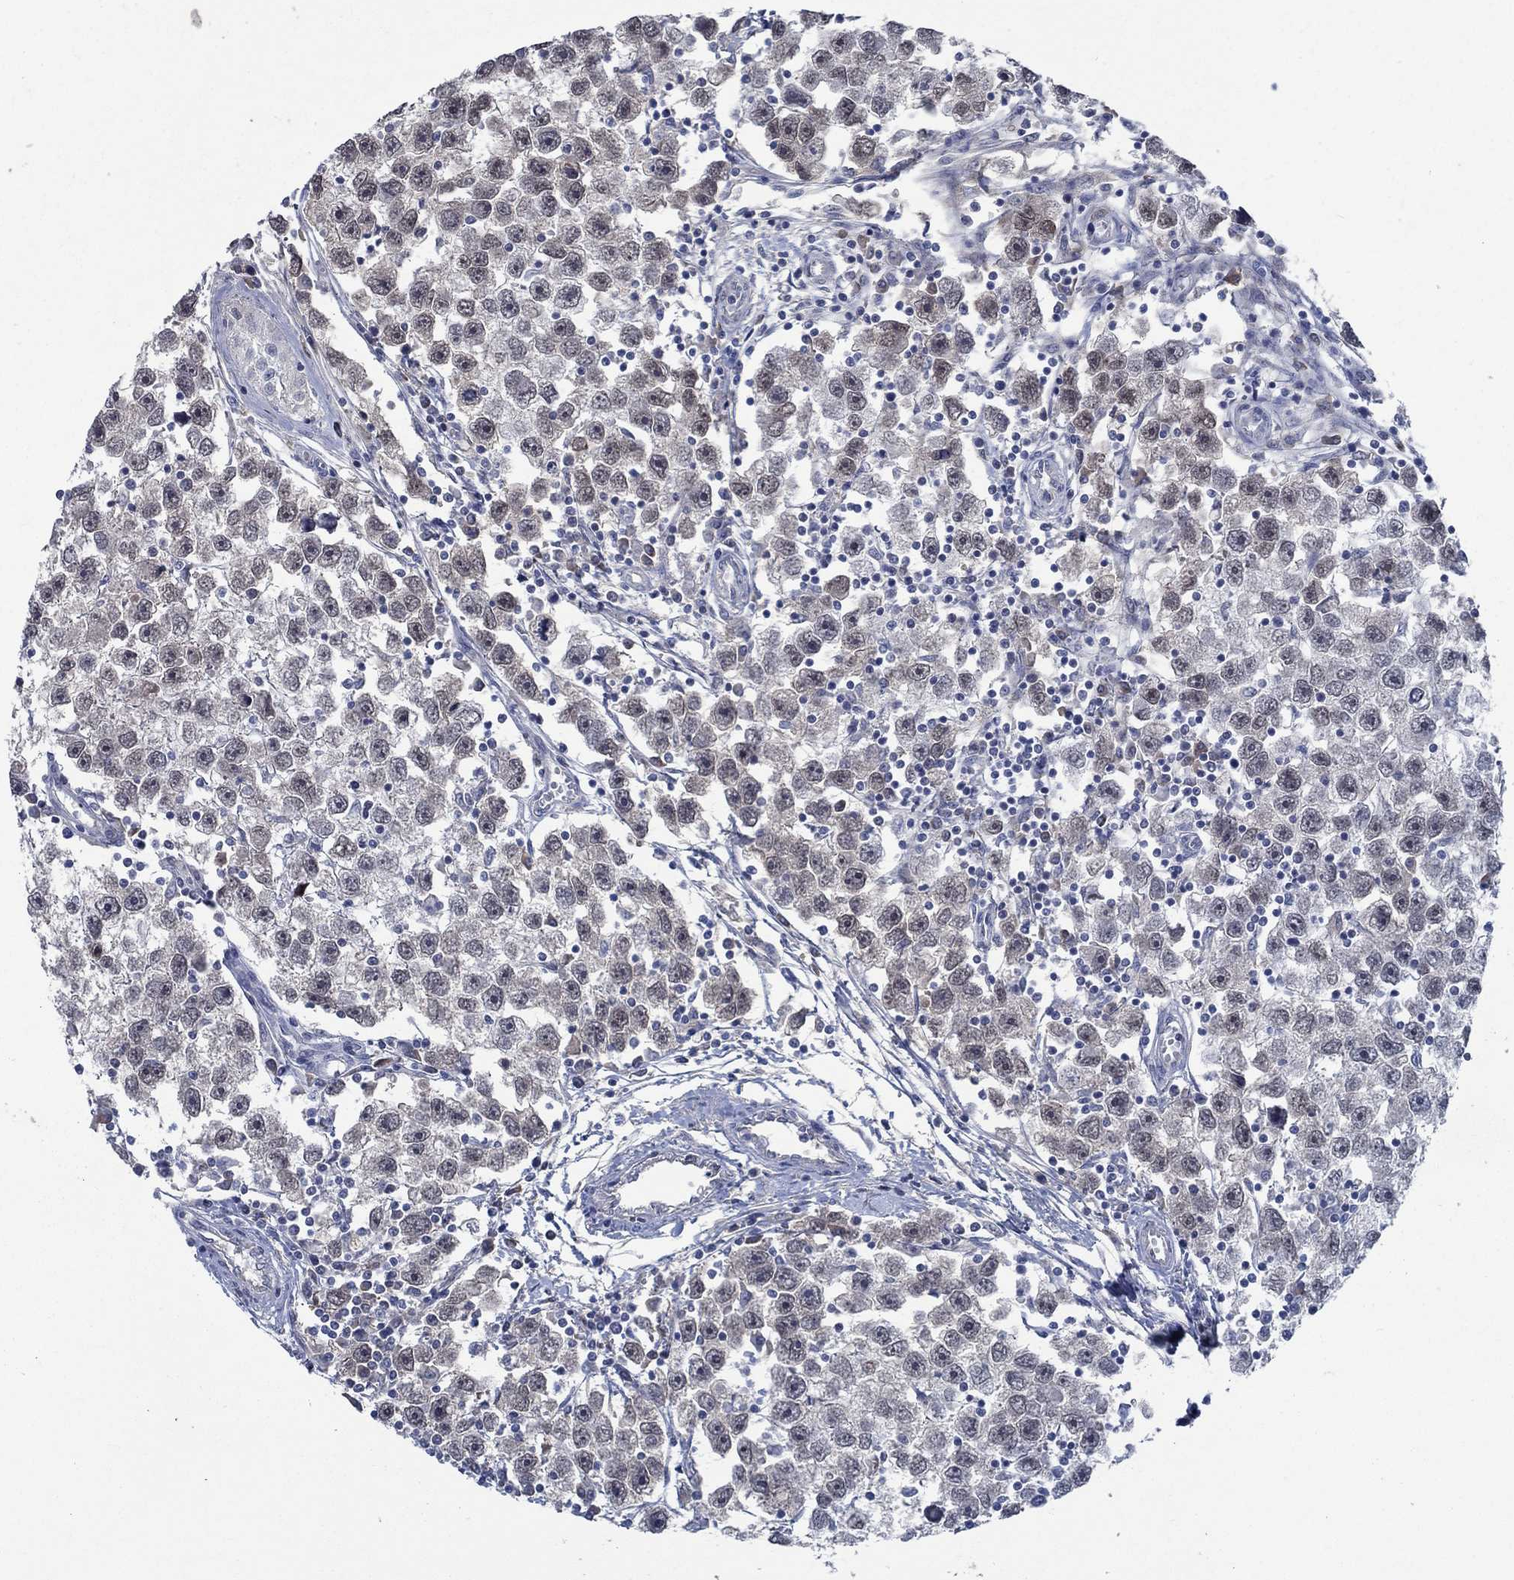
{"staining": {"intensity": "negative", "quantity": "none", "location": "none"}, "tissue": "testis cancer", "cell_type": "Tumor cells", "image_type": "cancer", "snomed": [{"axis": "morphology", "description": "Seminoma, NOS"}, {"axis": "topography", "description": "Testis"}], "caption": "Tumor cells are negative for brown protein staining in seminoma (testis).", "gene": "OBSCN", "patient": {"sex": "male", "age": 30}}